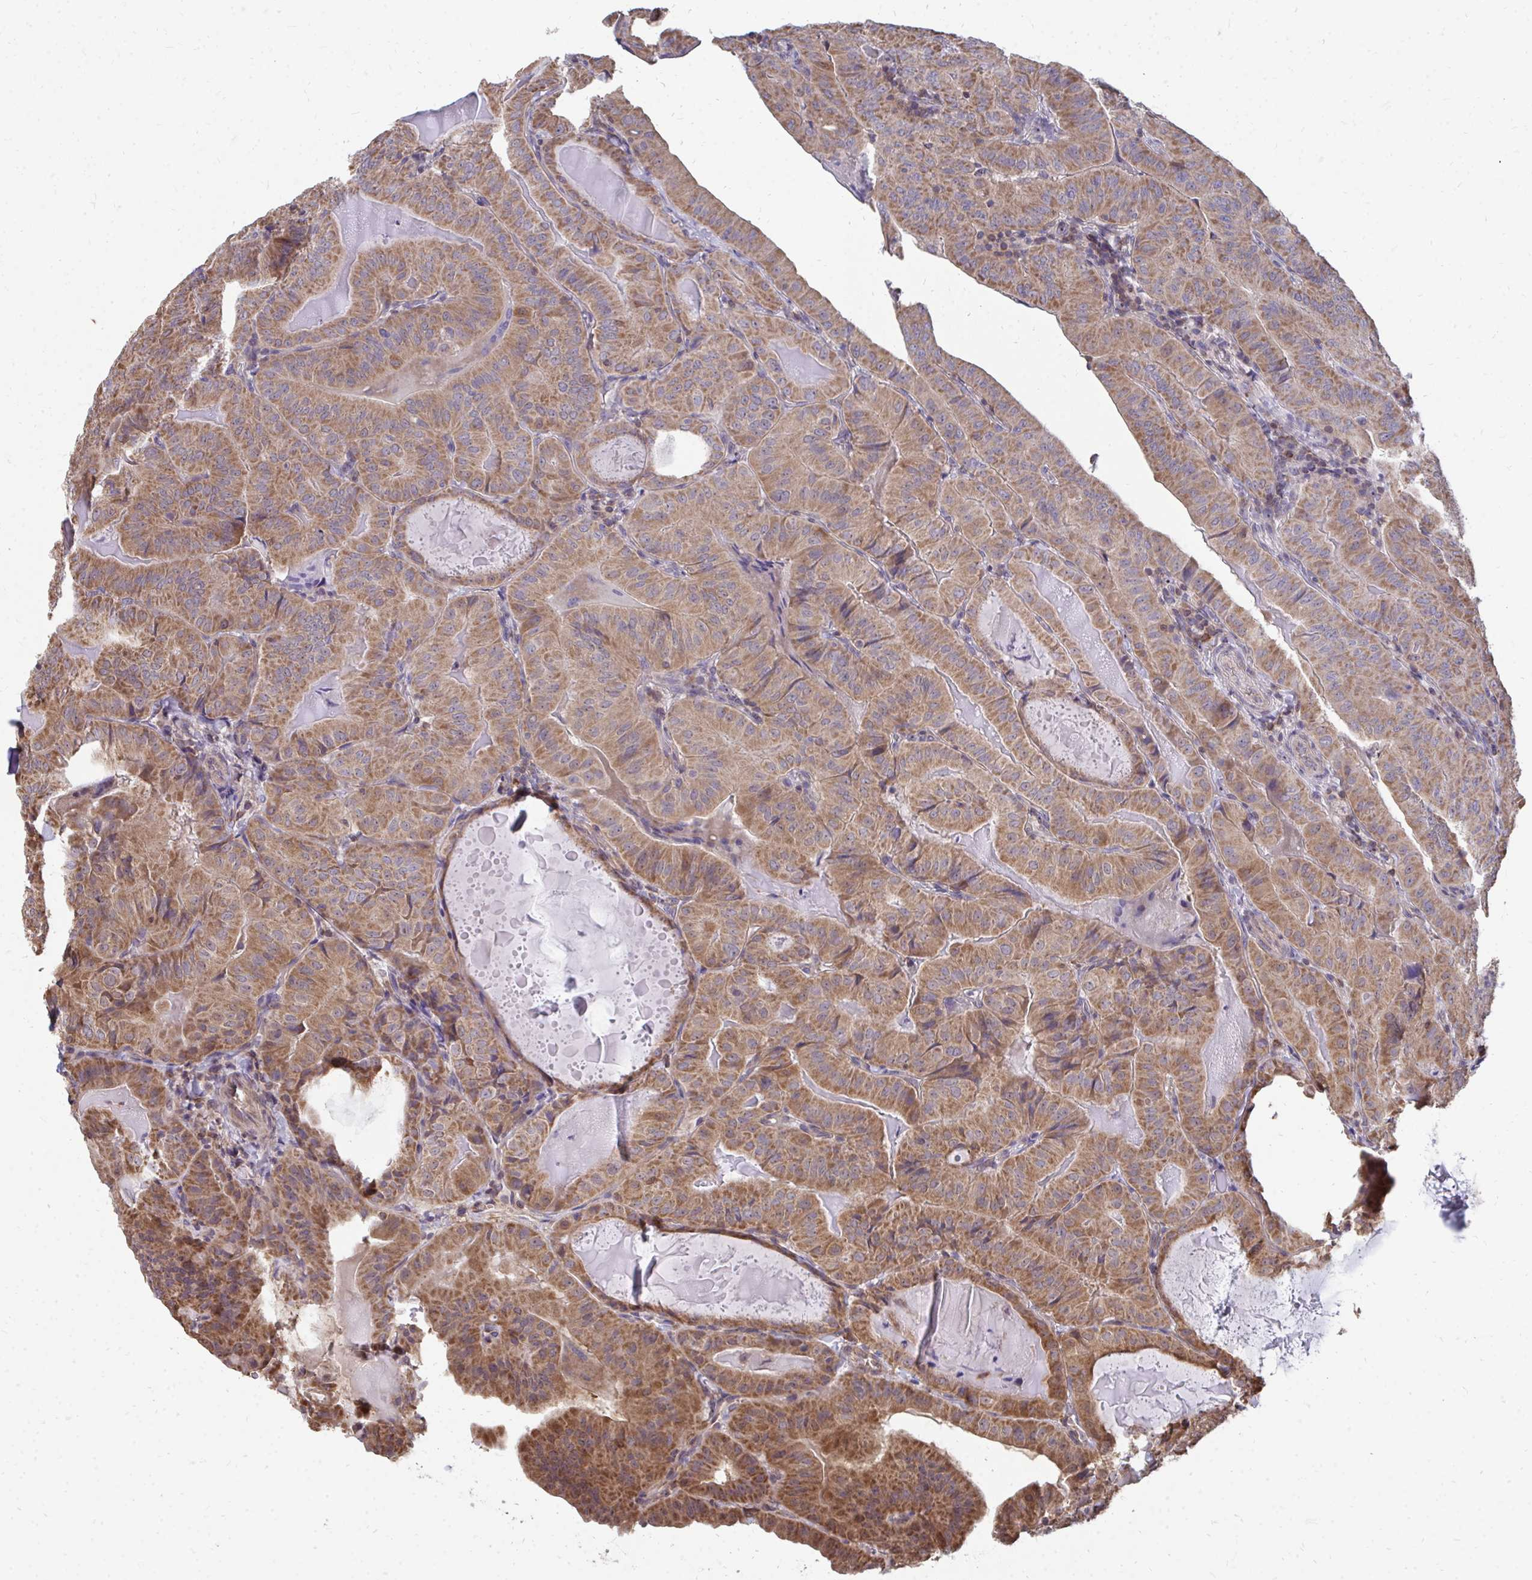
{"staining": {"intensity": "moderate", "quantity": ">75%", "location": "cytoplasmic/membranous"}, "tissue": "thyroid cancer", "cell_type": "Tumor cells", "image_type": "cancer", "snomed": [{"axis": "morphology", "description": "Papillary adenocarcinoma, NOS"}, {"axis": "topography", "description": "Thyroid gland"}], "caption": "Moderate cytoplasmic/membranous staining is seen in about >75% of tumor cells in thyroid cancer (papillary adenocarcinoma).", "gene": "DNAJA2", "patient": {"sex": "female", "age": 68}}